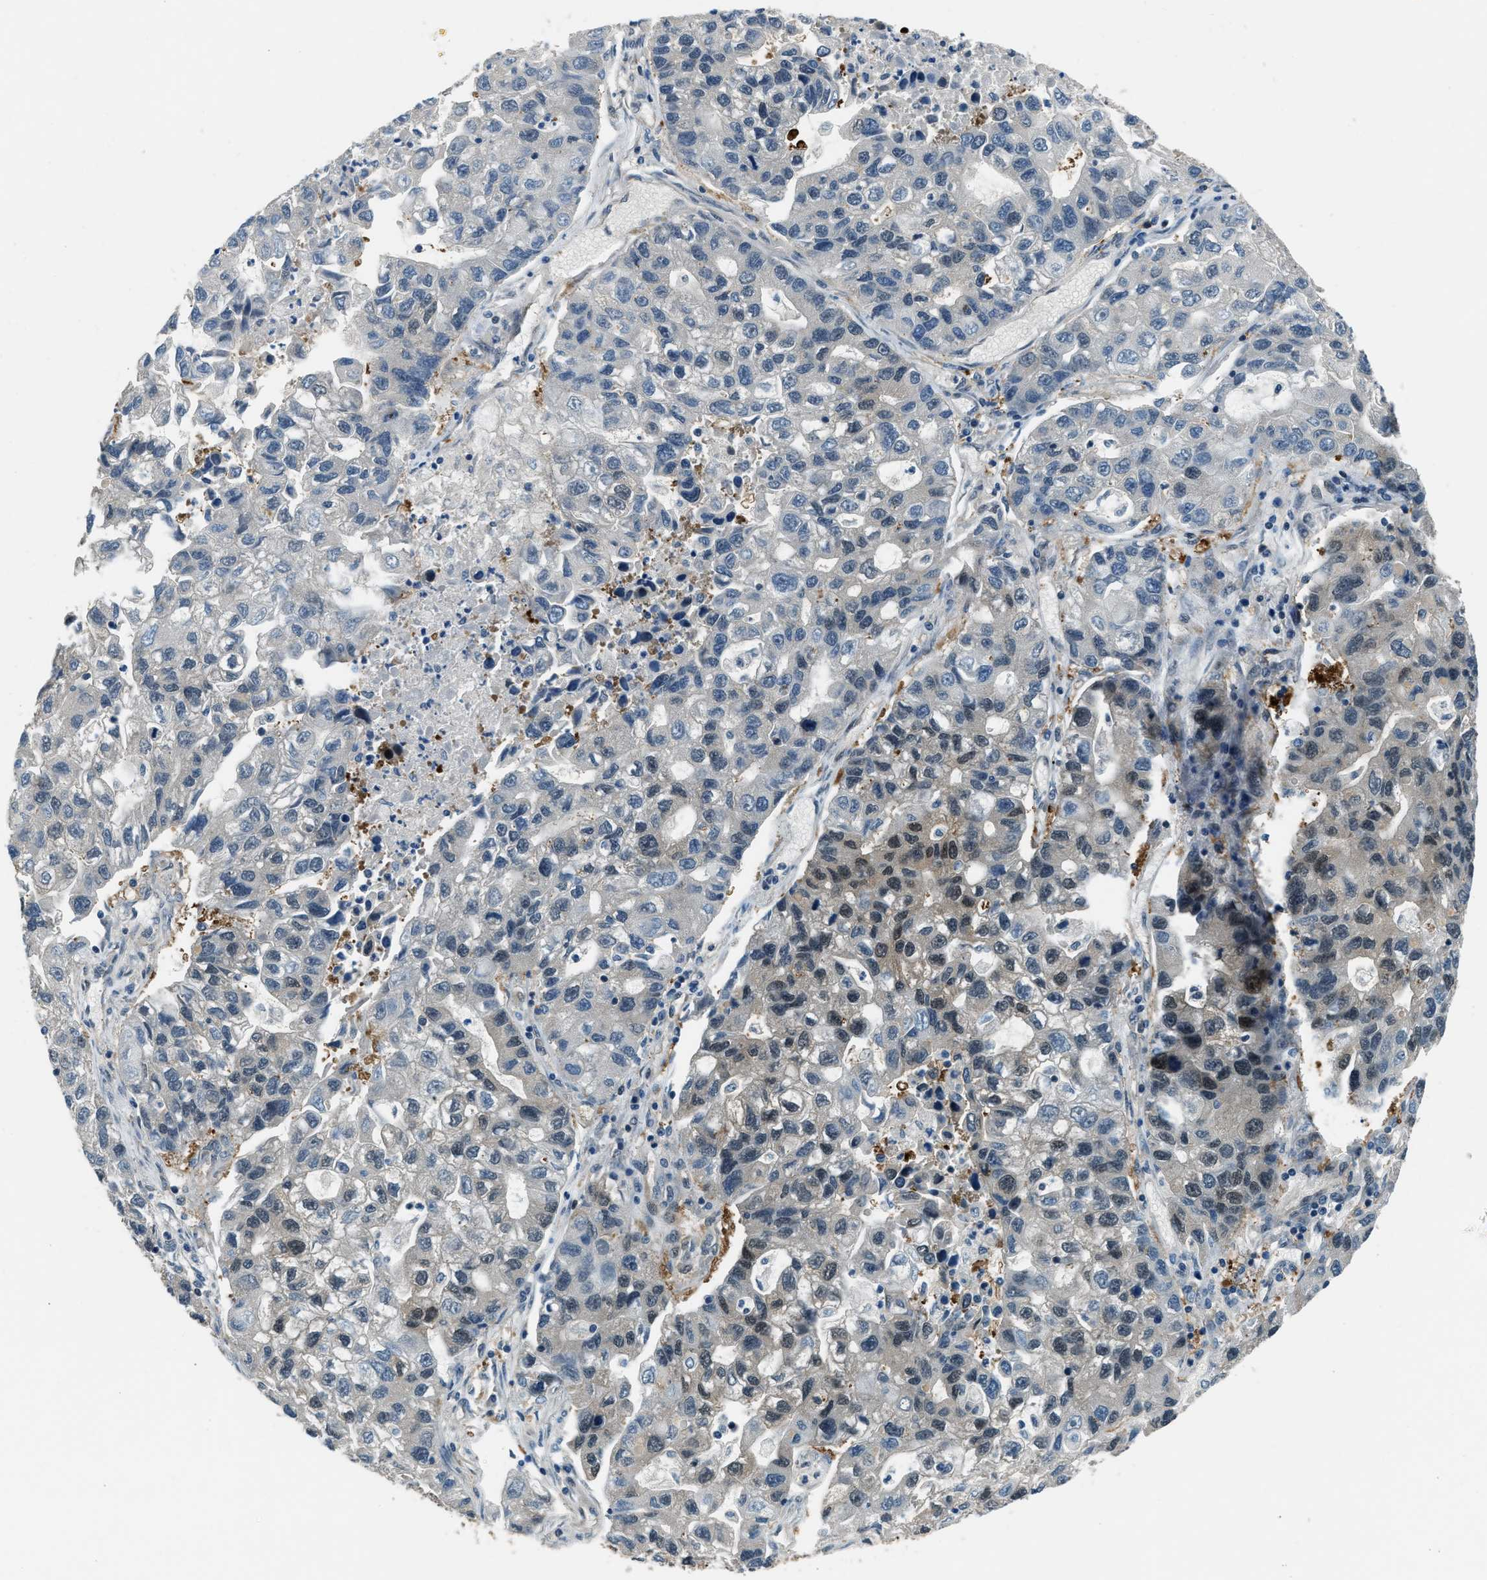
{"staining": {"intensity": "moderate", "quantity": "<25%", "location": "cytoplasmic/membranous,nuclear"}, "tissue": "lung cancer", "cell_type": "Tumor cells", "image_type": "cancer", "snomed": [{"axis": "morphology", "description": "Adenocarcinoma, NOS"}, {"axis": "topography", "description": "Lung"}], "caption": "The histopathology image shows staining of lung cancer (adenocarcinoma), revealing moderate cytoplasmic/membranous and nuclear protein expression (brown color) within tumor cells. (Stains: DAB (3,3'-diaminobenzidine) in brown, nuclei in blue, Microscopy: brightfield microscopy at high magnification).", "gene": "NUDCD3", "patient": {"sex": "female", "age": 51}}